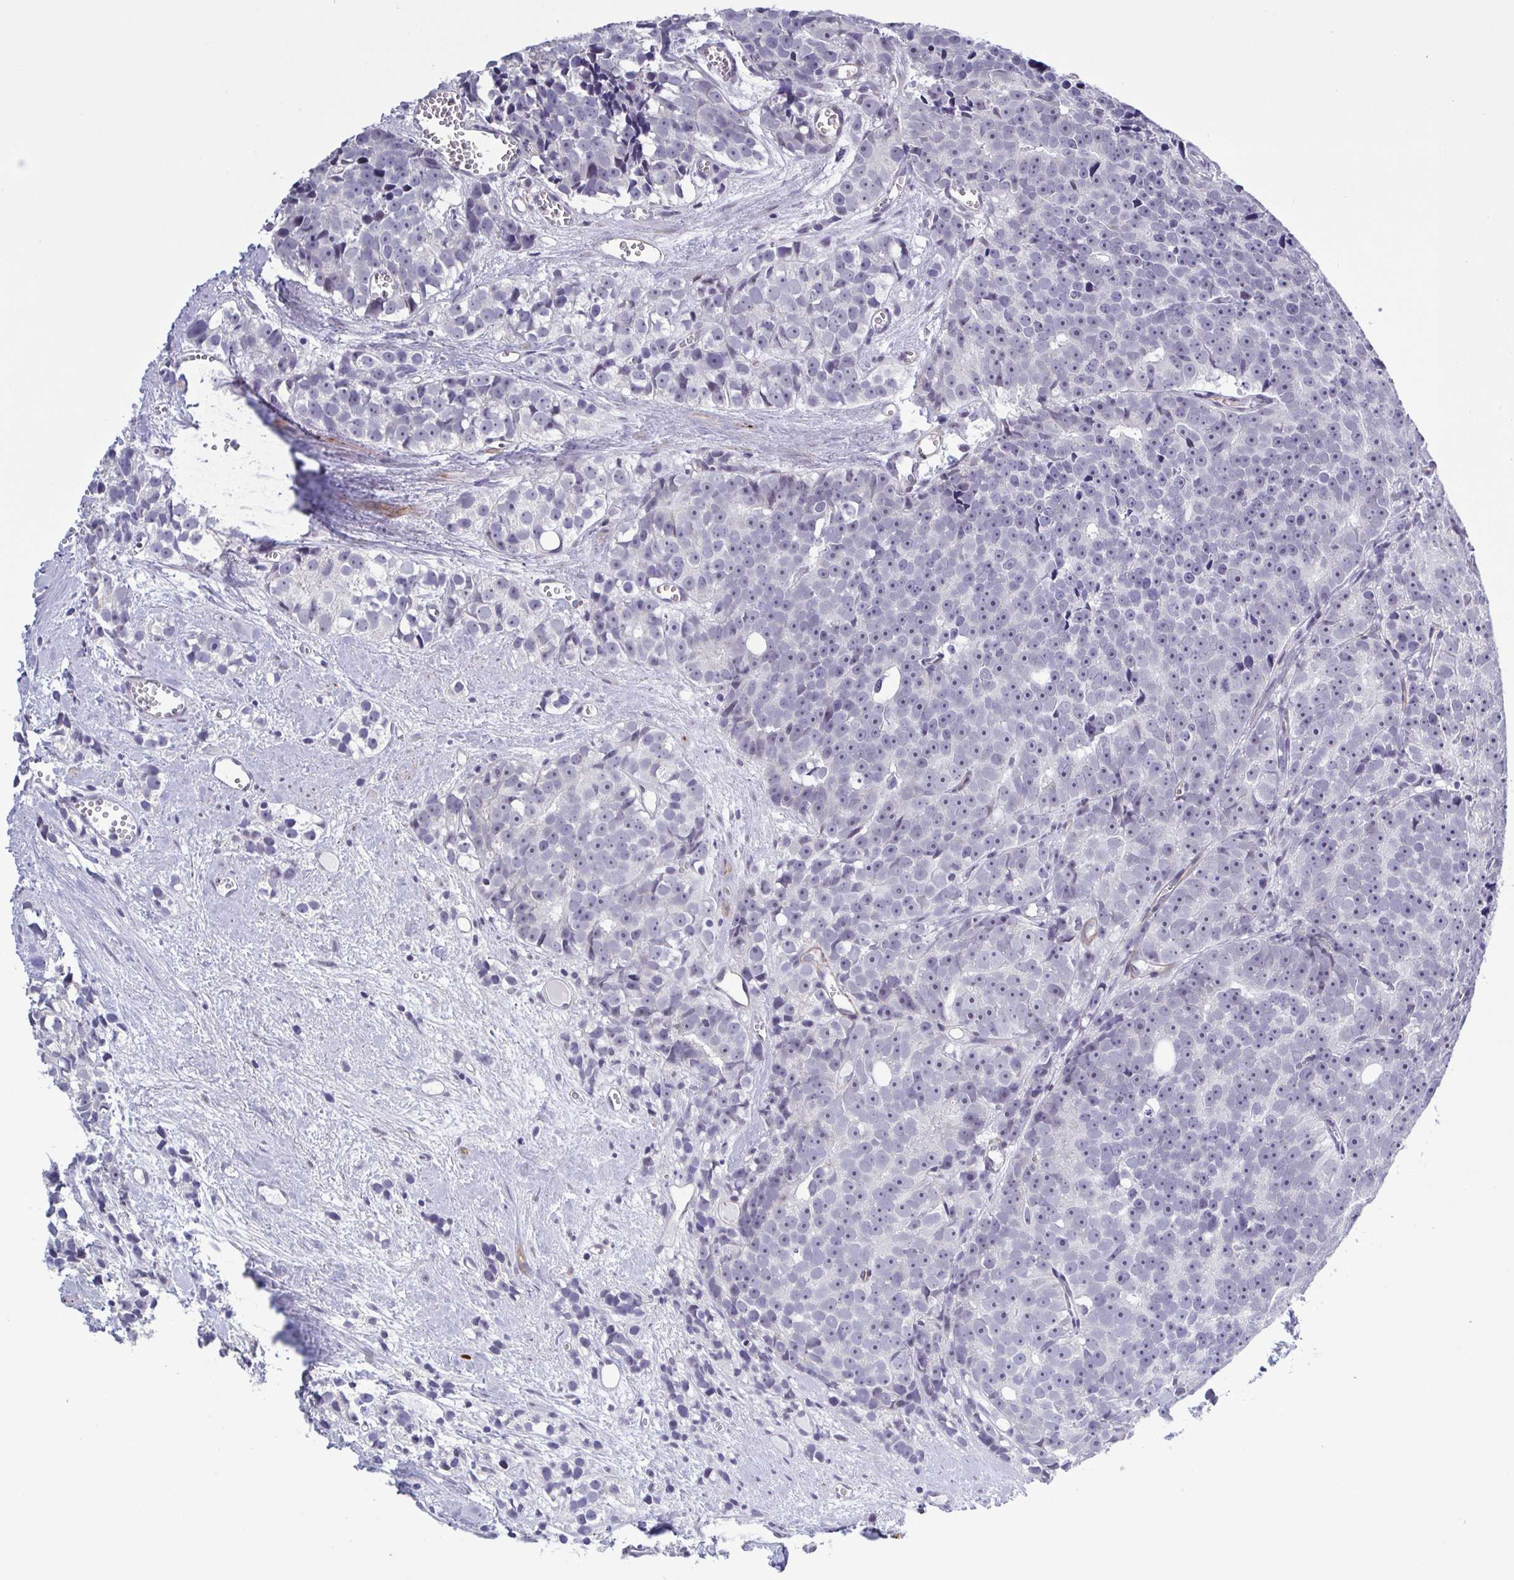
{"staining": {"intensity": "negative", "quantity": "none", "location": "none"}, "tissue": "prostate cancer", "cell_type": "Tumor cells", "image_type": "cancer", "snomed": [{"axis": "morphology", "description": "Adenocarcinoma, High grade"}, {"axis": "topography", "description": "Prostate"}], "caption": "Immunohistochemistry of prostate adenocarcinoma (high-grade) demonstrates no staining in tumor cells. Brightfield microscopy of immunohistochemistry (IHC) stained with DAB (brown) and hematoxylin (blue), captured at high magnification.", "gene": "TMEM92", "patient": {"sex": "male", "age": 77}}